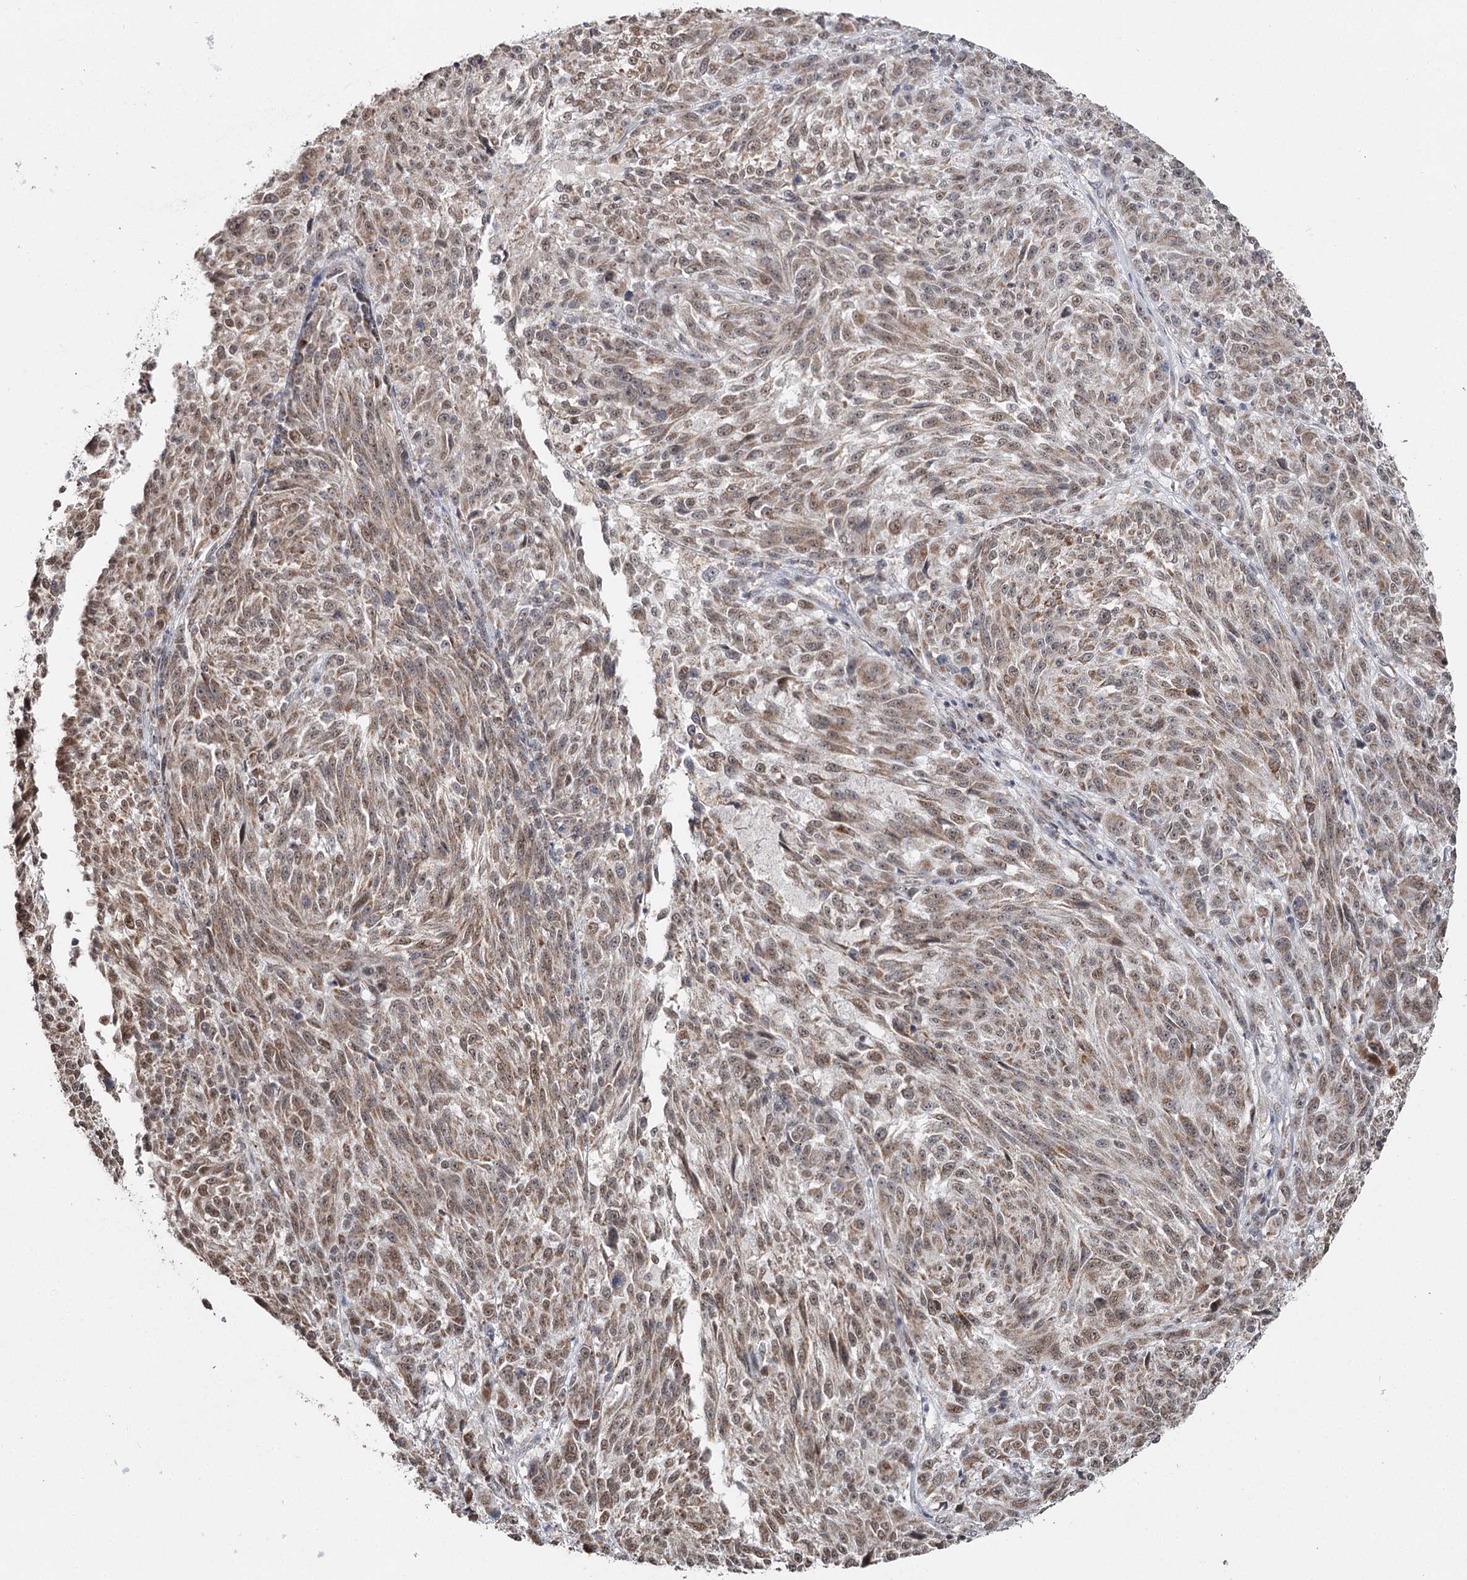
{"staining": {"intensity": "moderate", "quantity": ">75%", "location": "cytoplasmic/membranous,nuclear"}, "tissue": "melanoma", "cell_type": "Tumor cells", "image_type": "cancer", "snomed": [{"axis": "morphology", "description": "Malignant melanoma, NOS"}, {"axis": "topography", "description": "Skin"}], "caption": "DAB (3,3'-diaminobenzidine) immunohistochemical staining of melanoma demonstrates moderate cytoplasmic/membranous and nuclear protein positivity in about >75% of tumor cells.", "gene": "PDHX", "patient": {"sex": "male", "age": 53}}